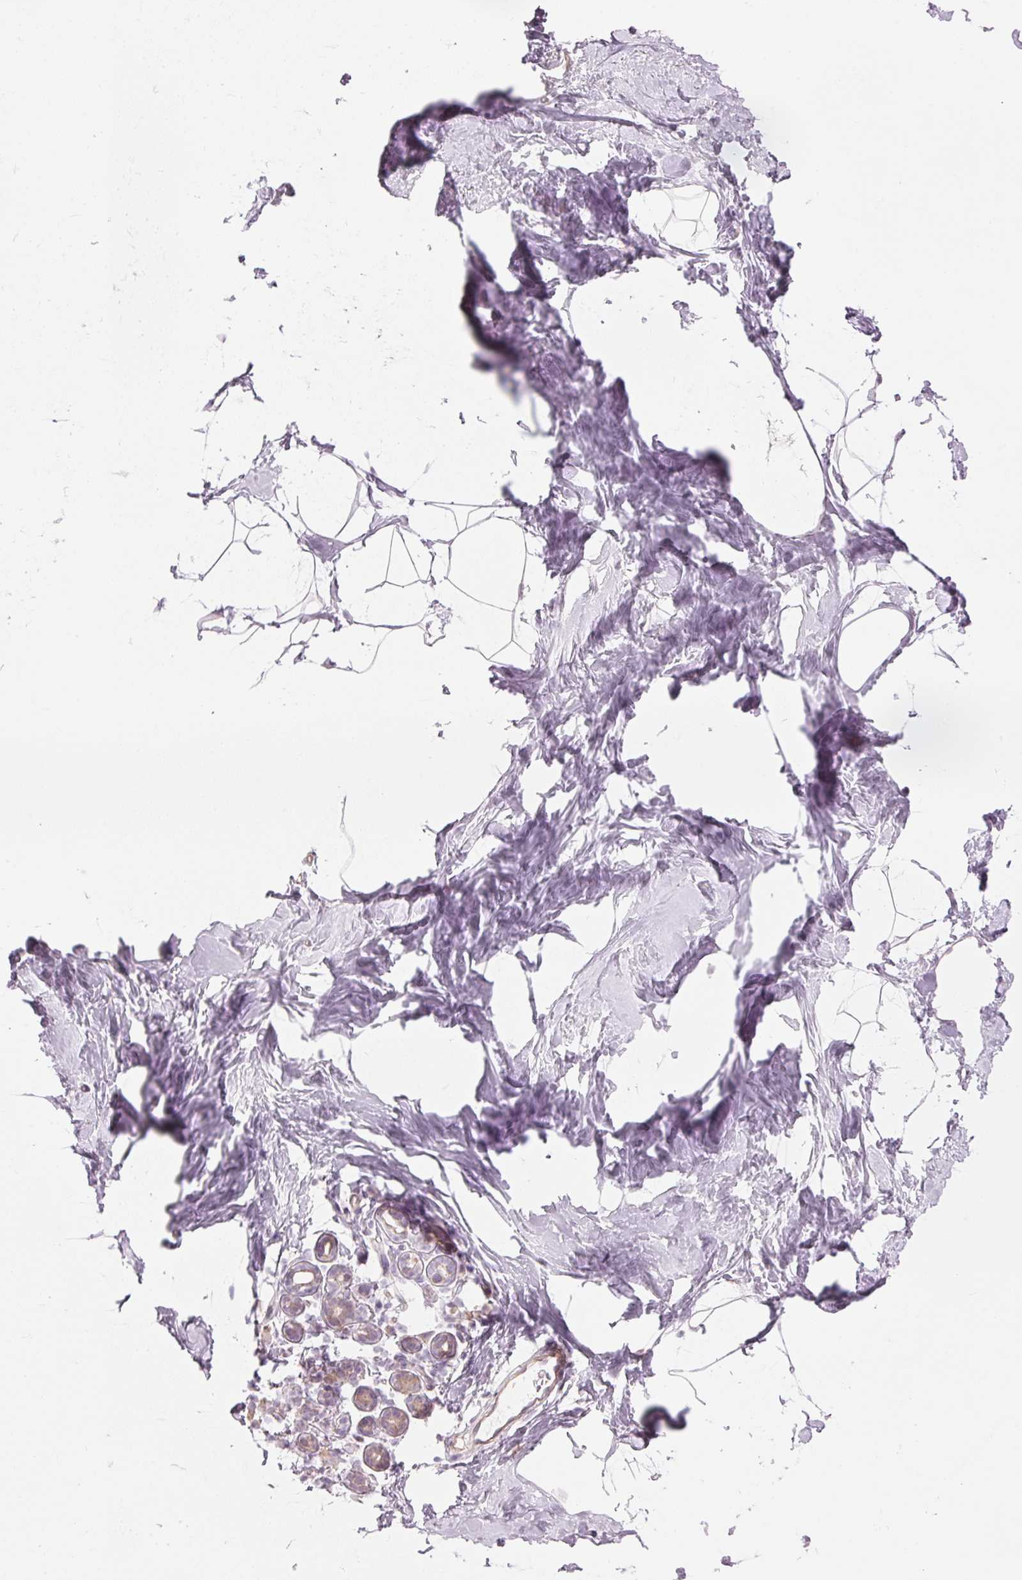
{"staining": {"intensity": "negative", "quantity": "none", "location": "none"}, "tissue": "breast", "cell_type": "Adipocytes", "image_type": "normal", "snomed": [{"axis": "morphology", "description": "Normal tissue, NOS"}, {"axis": "topography", "description": "Breast"}], "caption": "A high-resolution photomicrograph shows immunohistochemistry staining of normal breast, which demonstrates no significant positivity in adipocytes.", "gene": "GNMT", "patient": {"sex": "female", "age": 32}}